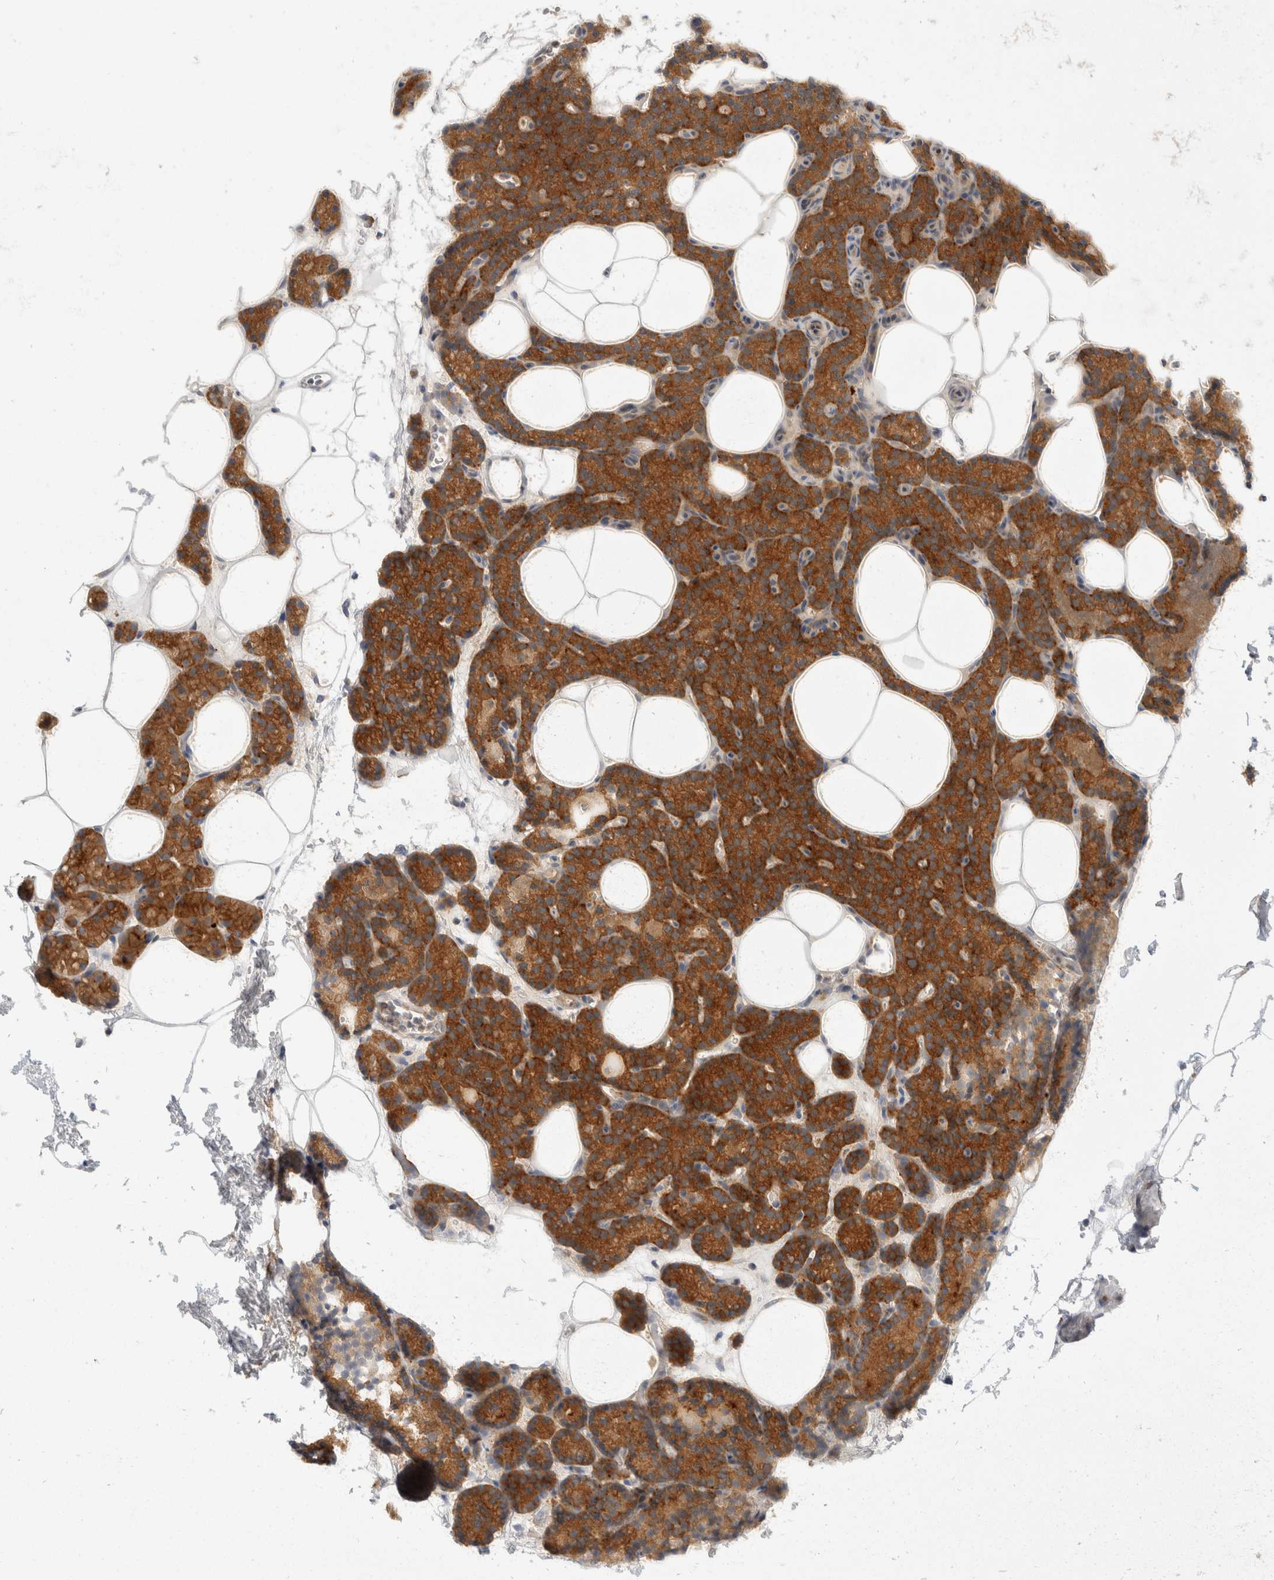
{"staining": {"intensity": "strong", "quantity": ">75%", "location": "cytoplasmic/membranous"}, "tissue": "parathyroid gland", "cell_type": "Glandular cells", "image_type": "normal", "snomed": [{"axis": "morphology", "description": "Normal tissue, NOS"}, {"axis": "topography", "description": "Parathyroid gland"}], "caption": "A high amount of strong cytoplasmic/membranous positivity is identified in approximately >75% of glandular cells in normal parathyroid gland.", "gene": "TOM1L2", "patient": {"sex": "male", "age": 58}}